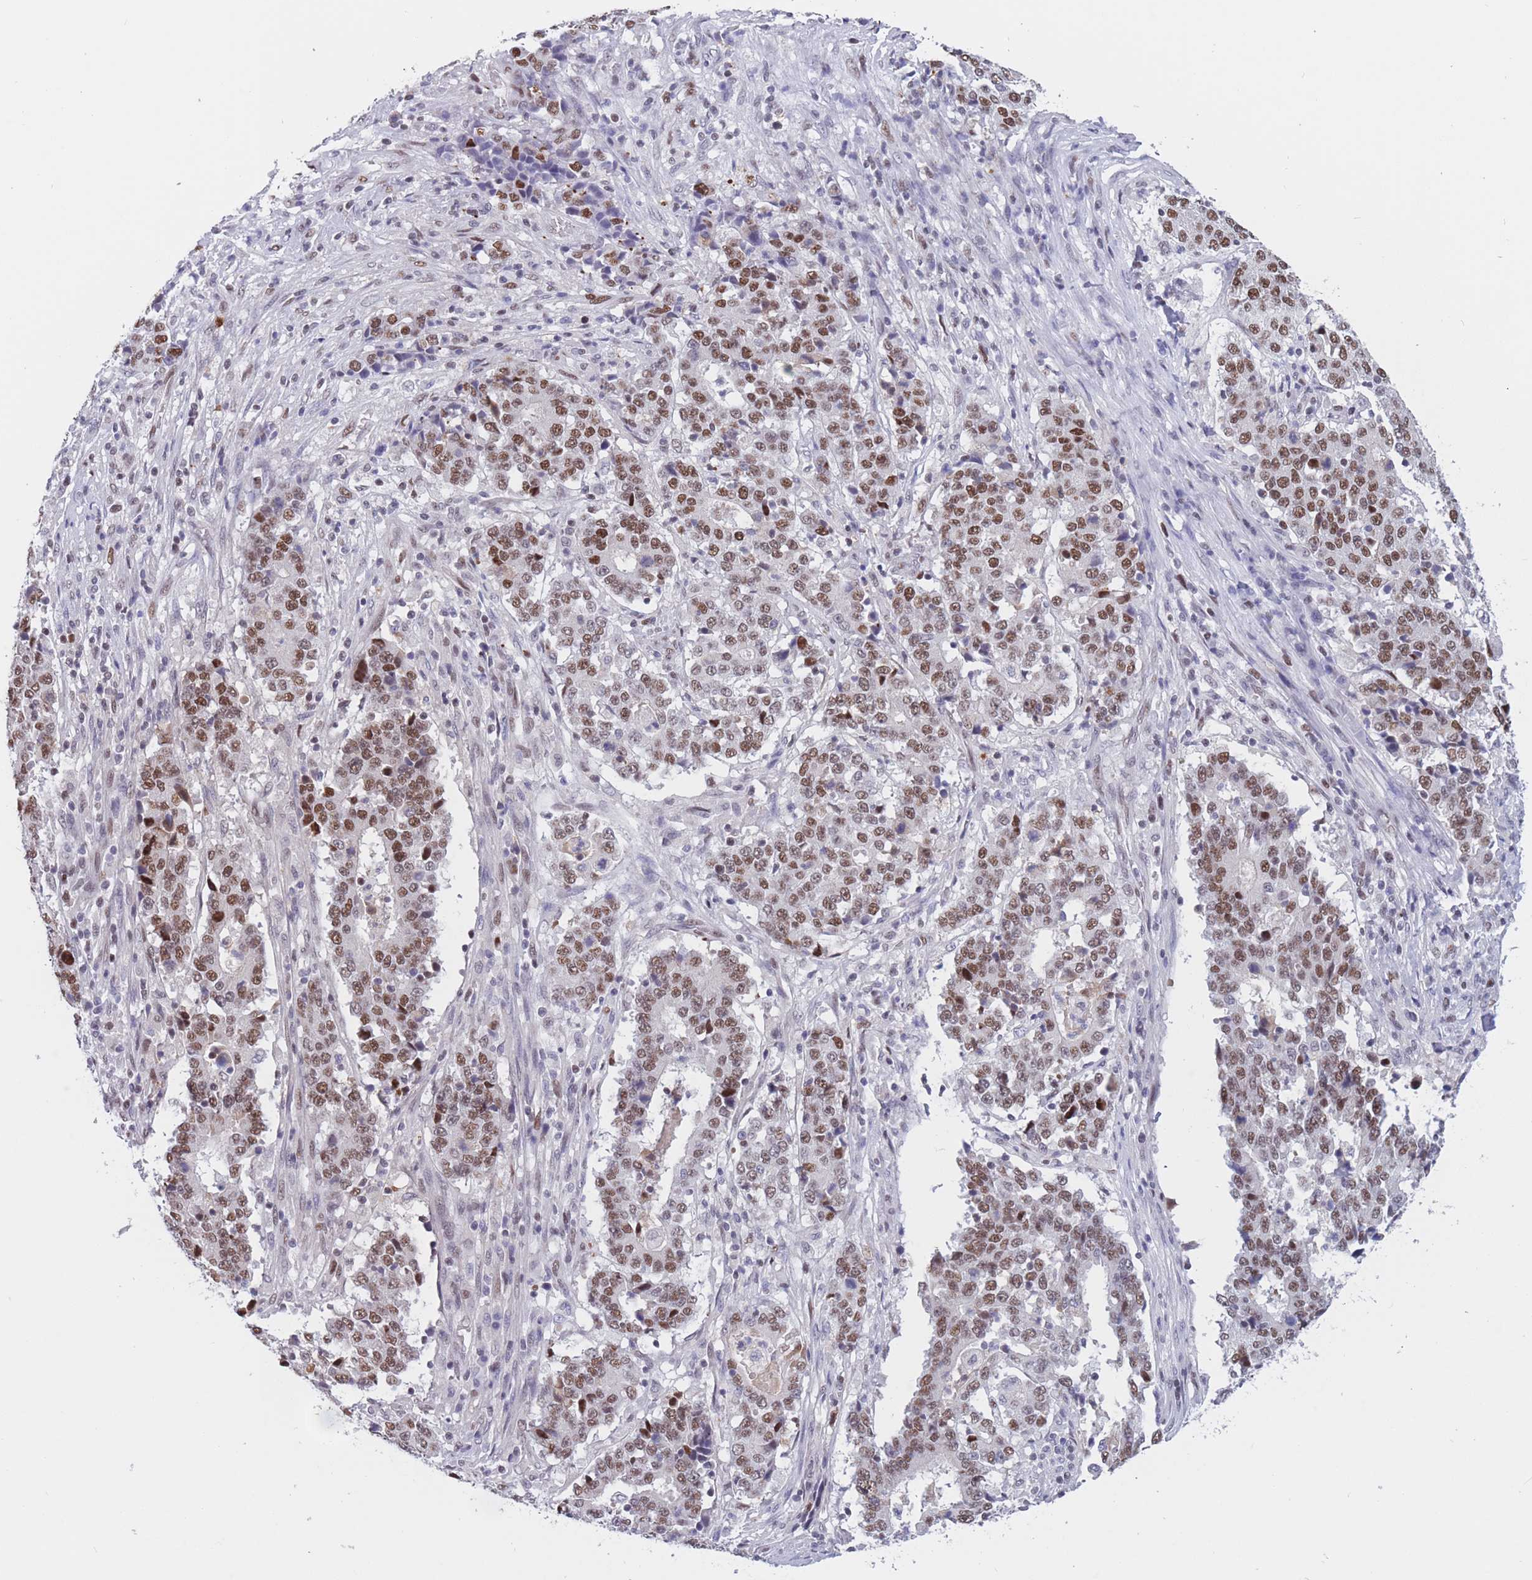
{"staining": {"intensity": "strong", "quantity": ">75%", "location": "nuclear"}, "tissue": "stomach cancer", "cell_type": "Tumor cells", "image_type": "cancer", "snomed": [{"axis": "morphology", "description": "Adenocarcinoma, NOS"}, {"axis": "topography", "description": "Stomach"}], "caption": "This is a micrograph of immunohistochemistry (IHC) staining of adenocarcinoma (stomach), which shows strong staining in the nuclear of tumor cells.", "gene": "NASP", "patient": {"sex": "male", "age": 59}}